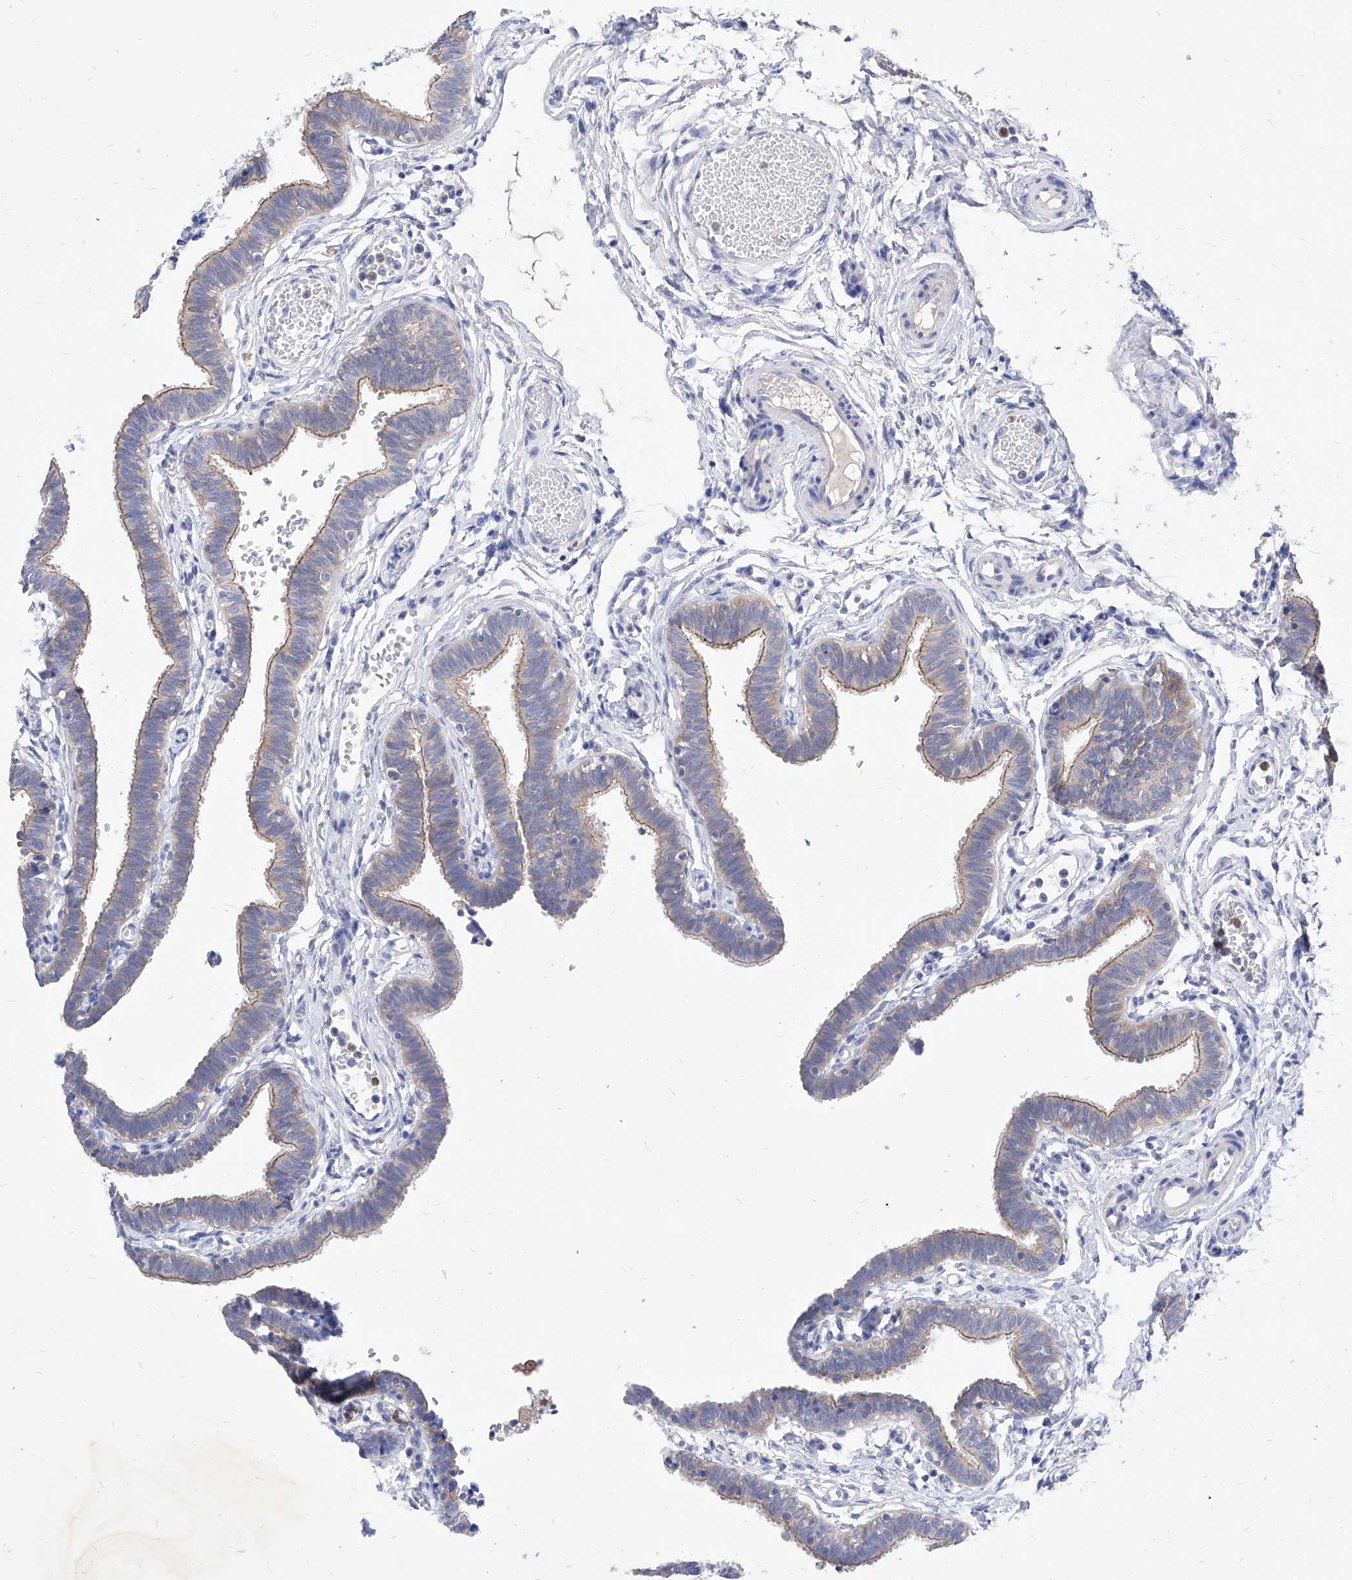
{"staining": {"intensity": "weak", "quantity": "25%-75%", "location": "cytoplasmic/membranous"}, "tissue": "fallopian tube", "cell_type": "Glandular cells", "image_type": "normal", "snomed": [{"axis": "morphology", "description": "Normal tissue, NOS"}, {"axis": "topography", "description": "Fallopian tube"}, {"axis": "topography", "description": "Ovary"}], "caption": "Fallopian tube was stained to show a protein in brown. There is low levels of weak cytoplasmic/membranous positivity in approximately 25%-75% of glandular cells.", "gene": "VAX1", "patient": {"sex": "female", "age": 23}}